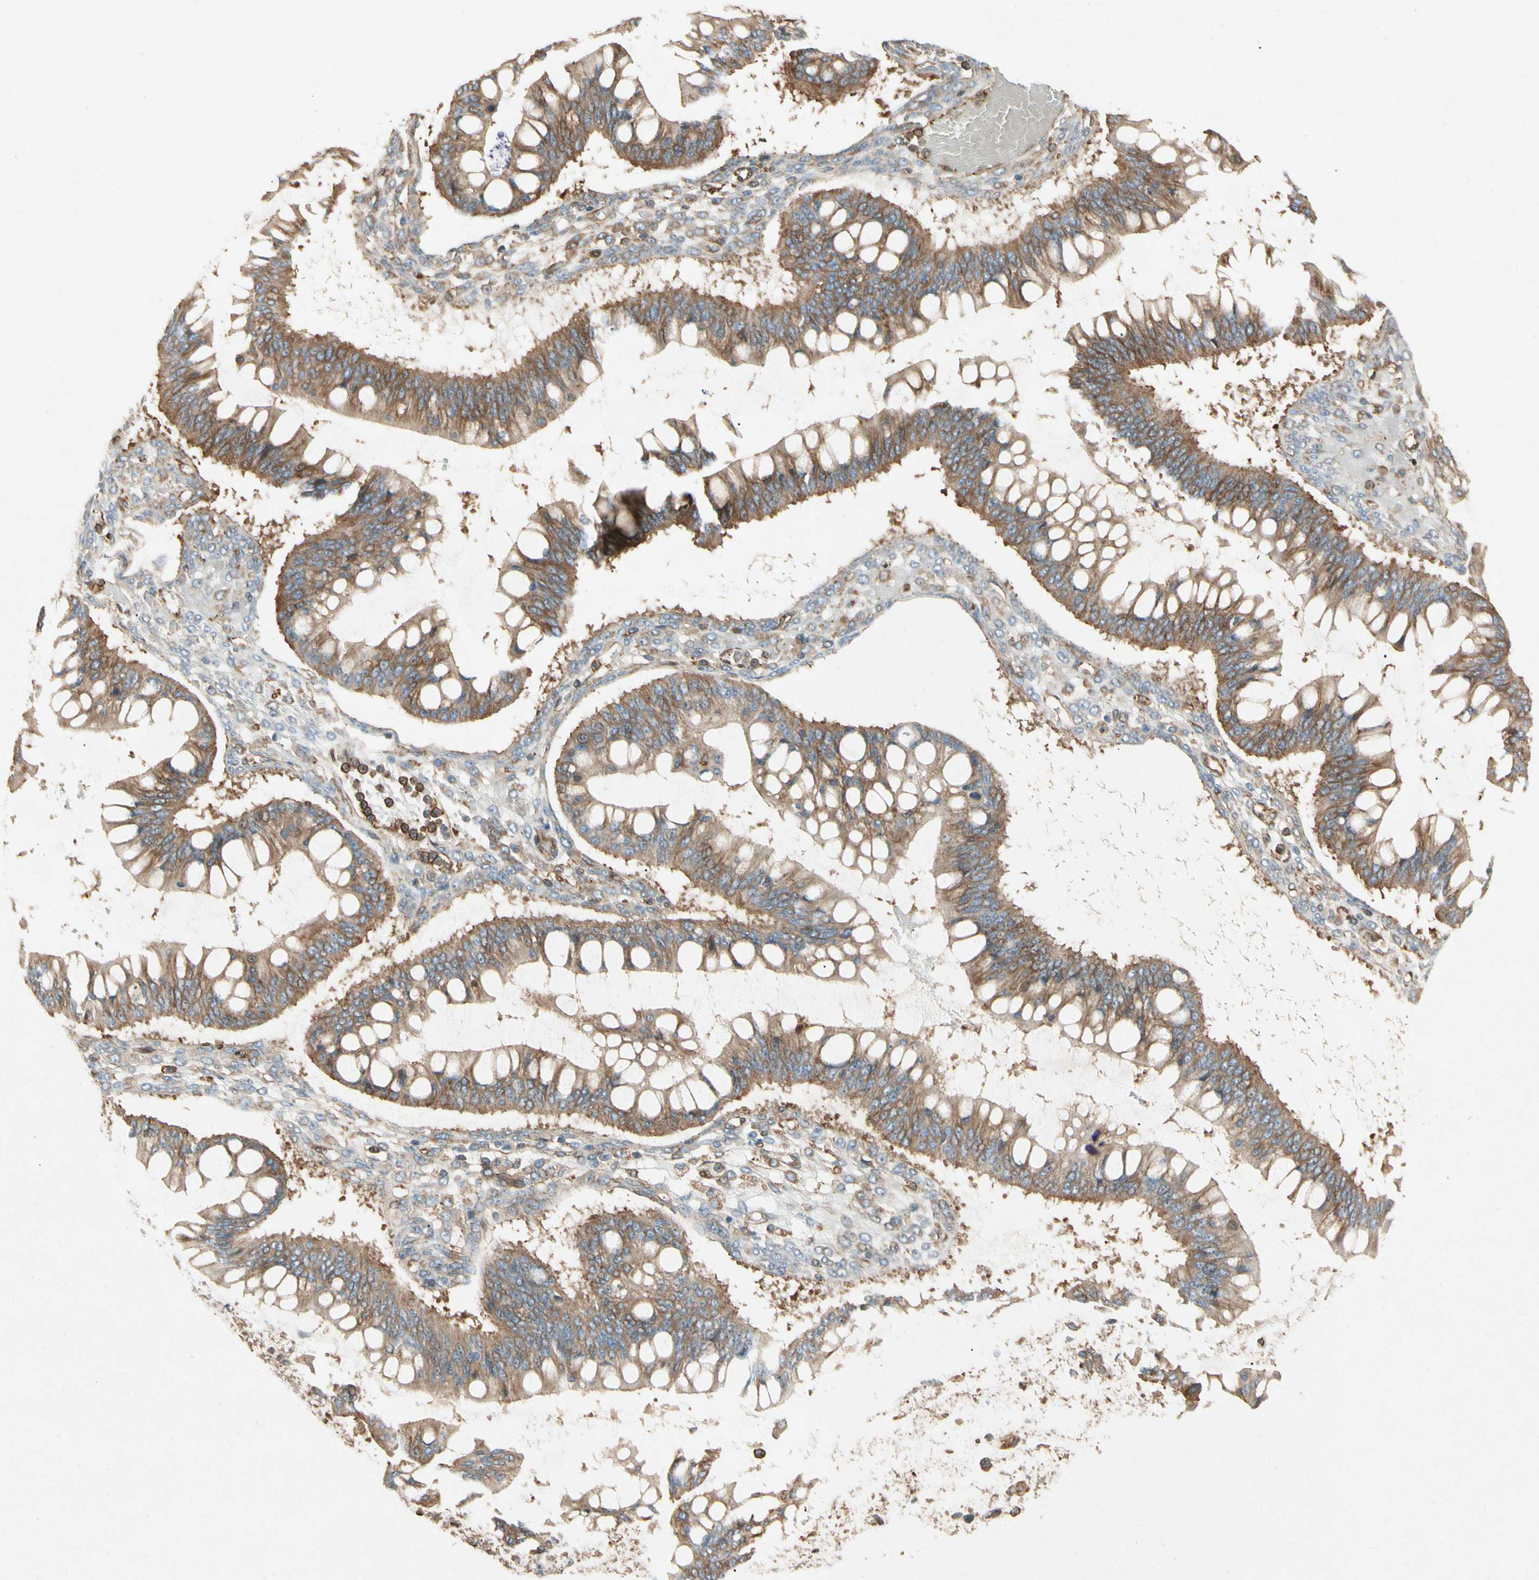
{"staining": {"intensity": "moderate", "quantity": ">75%", "location": "cytoplasmic/membranous"}, "tissue": "ovarian cancer", "cell_type": "Tumor cells", "image_type": "cancer", "snomed": [{"axis": "morphology", "description": "Cystadenocarcinoma, mucinous, NOS"}, {"axis": "topography", "description": "Ovary"}], "caption": "Immunohistochemistry (IHC) (DAB) staining of human mucinous cystadenocarcinoma (ovarian) exhibits moderate cytoplasmic/membranous protein positivity in approximately >75% of tumor cells. (IHC, brightfield microscopy, high magnification).", "gene": "ARPC2", "patient": {"sex": "female", "age": 73}}